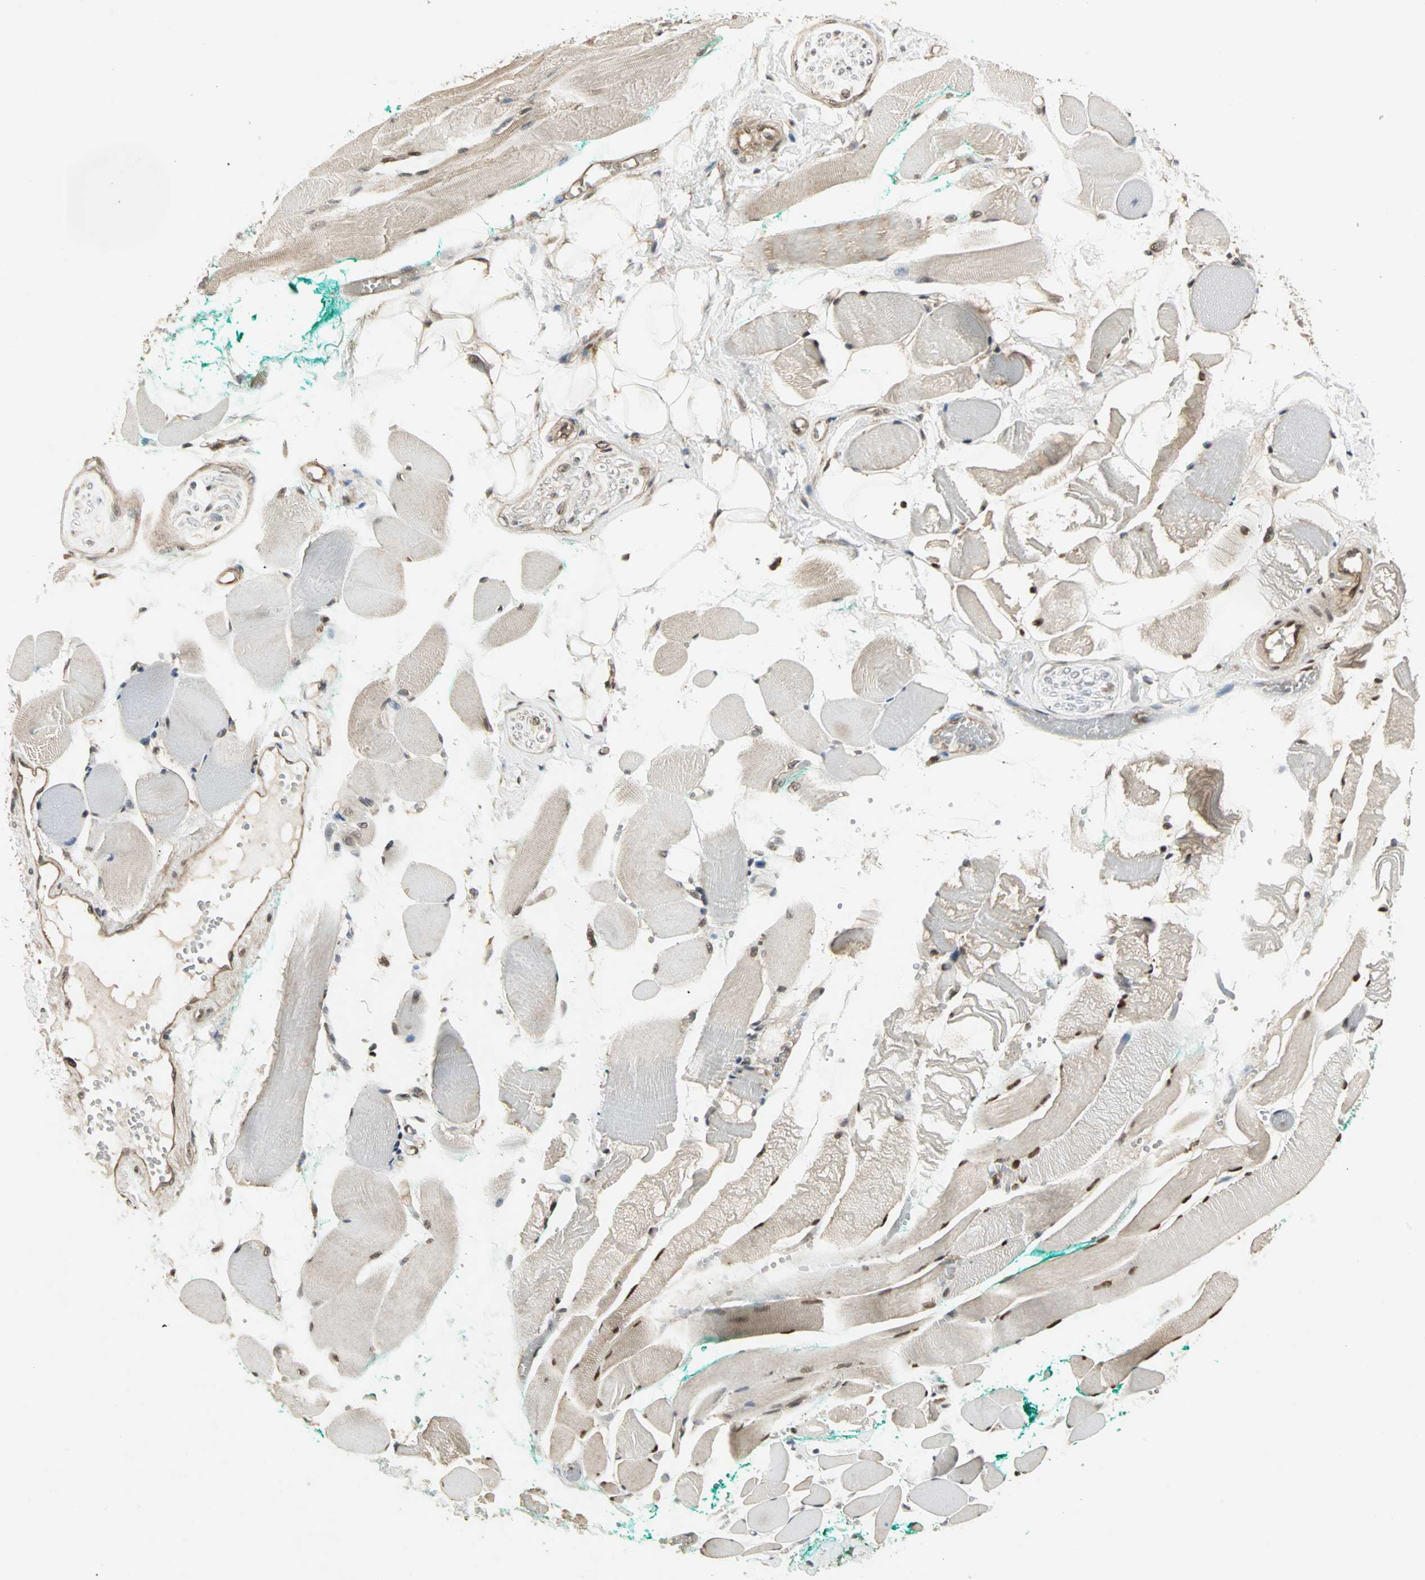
{"staining": {"intensity": "moderate", "quantity": "<25%", "location": "cytoplasmic/membranous,nuclear"}, "tissue": "skeletal muscle", "cell_type": "Myocytes", "image_type": "normal", "snomed": [{"axis": "morphology", "description": "Normal tissue, NOS"}, {"axis": "topography", "description": "Skeletal muscle"}, {"axis": "topography", "description": "Peripheral nerve tissue"}], "caption": "Immunohistochemistry of unremarkable human skeletal muscle exhibits low levels of moderate cytoplasmic/membranous,nuclear expression in about <25% of myocytes. The protein is stained brown, and the nuclei are stained in blue (DAB (3,3'-diaminobenzidine) IHC with brightfield microscopy, high magnification).", "gene": "CSNK2B", "patient": {"sex": "female", "age": 84}}